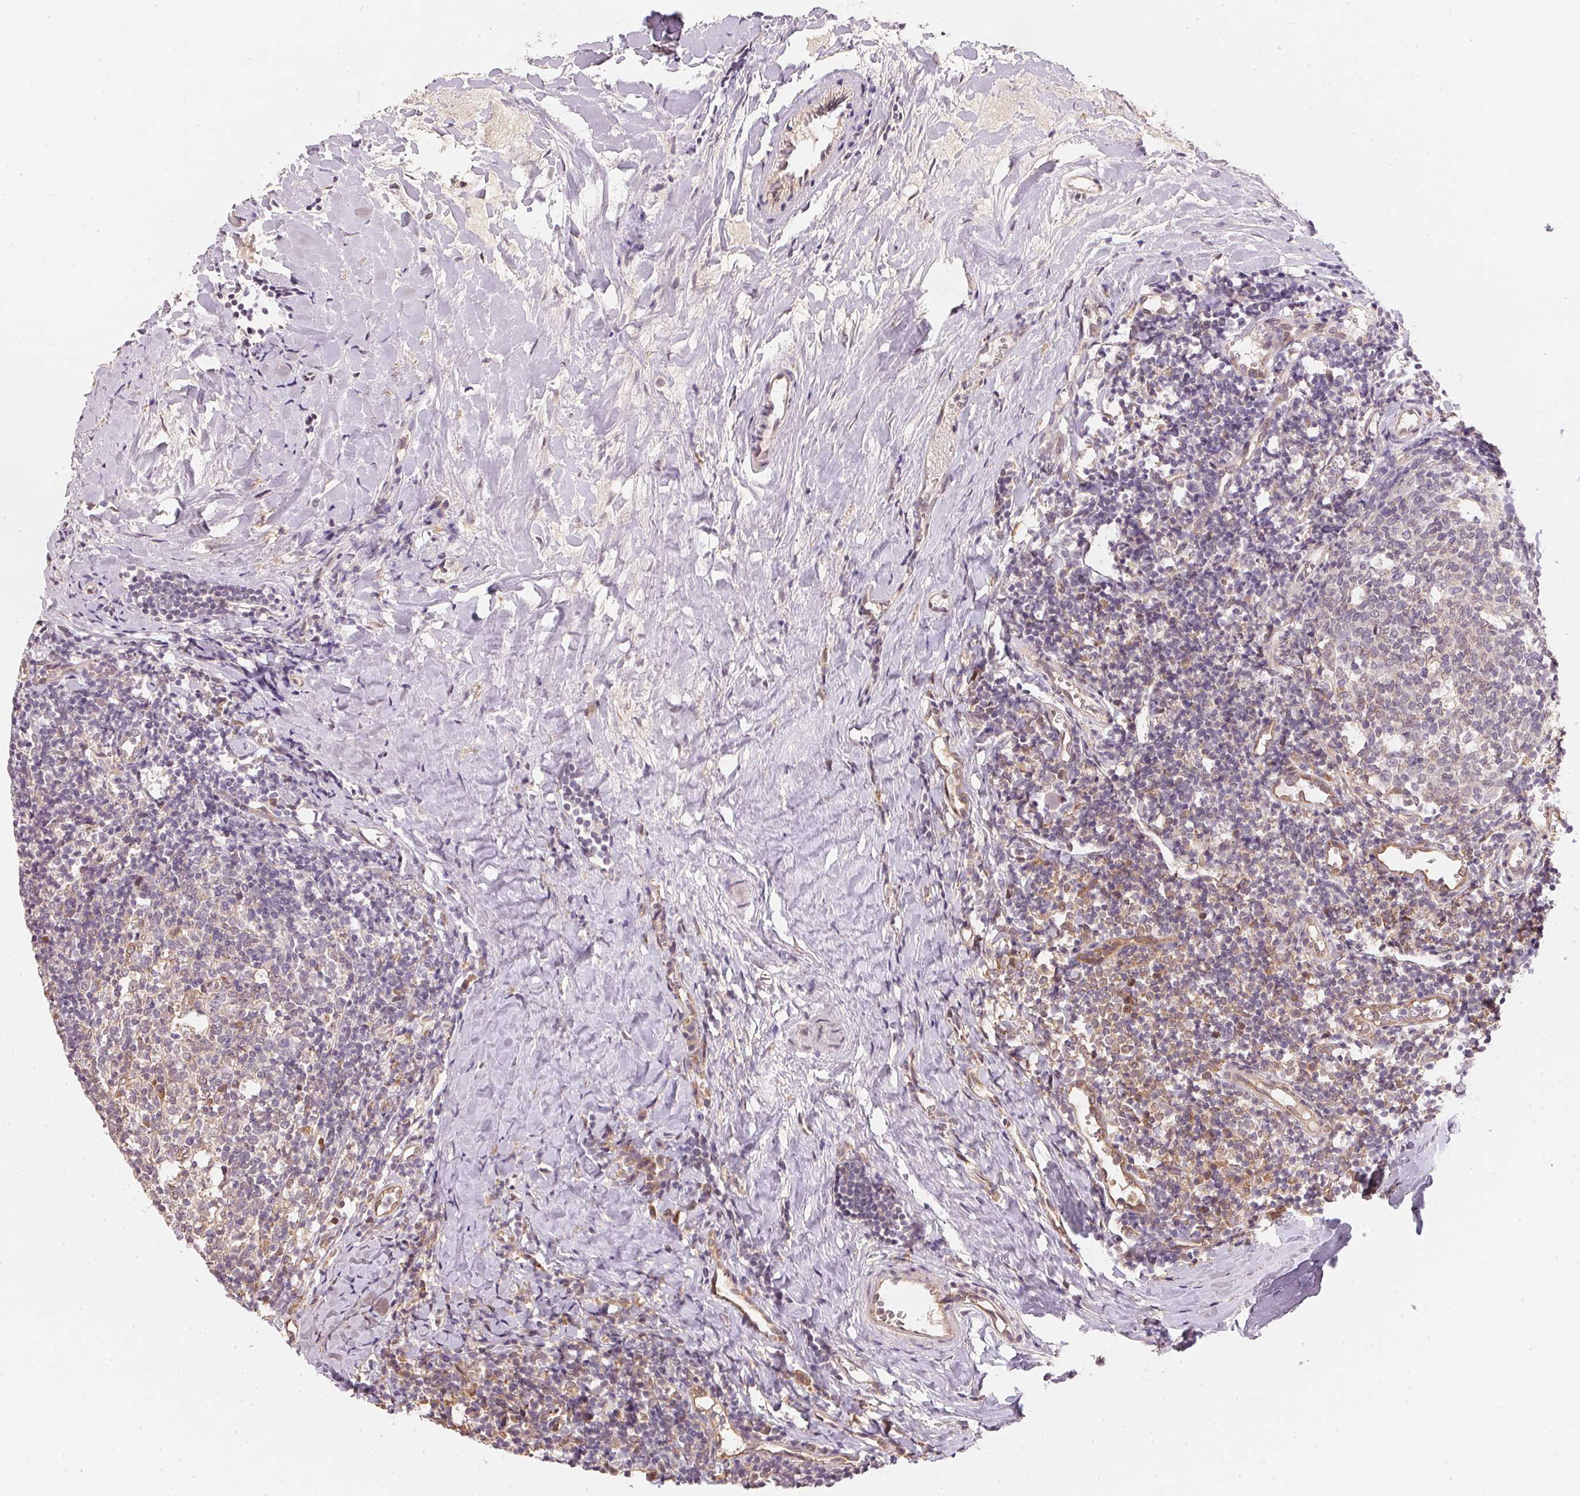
{"staining": {"intensity": "moderate", "quantity": "<25%", "location": "cytoplasmic/membranous"}, "tissue": "tonsil", "cell_type": "Germinal center cells", "image_type": "normal", "snomed": [{"axis": "morphology", "description": "Normal tissue, NOS"}, {"axis": "topography", "description": "Tonsil"}], "caption": "Moderate cytoplasmic/membranous positivity is appreciated in approximately <25% of germinal center cells in benign tonsil. The staining is performed using DAB brown chromogen to label protein expression. The nuclei are counter-stained blue using hematoxylin.", "gene": "EI24", "patient": {"sex": "female", "age": 10}}